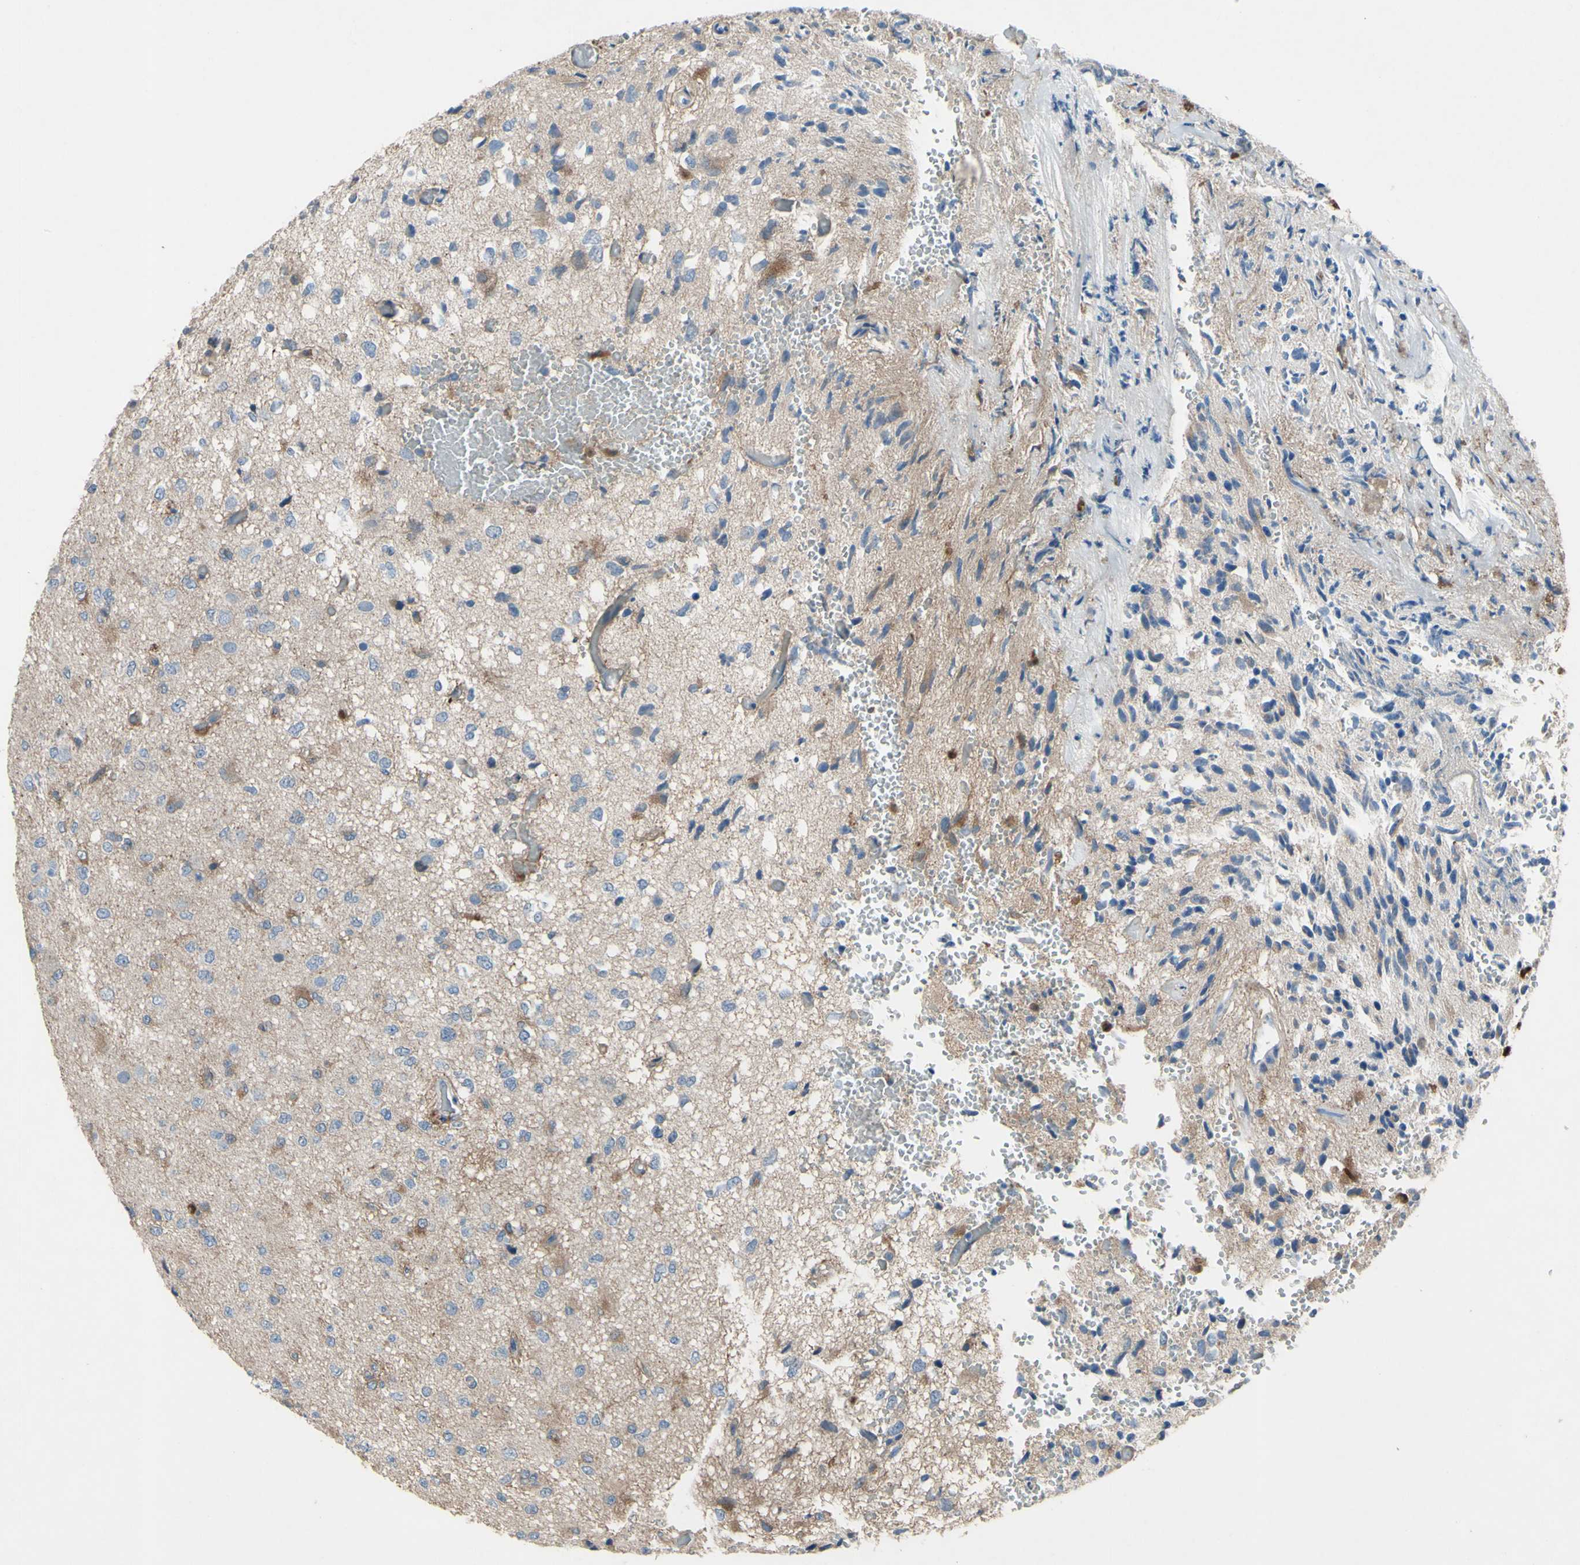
{"staining": {"intensity": "weak", "quantity": ">75%", "location": "cytoplasmic/membranous"}, "tissue": "glioma", "cell_type": "Tumor cells", "image_type": "cancer", "snomed": [{"axis": "morphology", "description": "Glioma, malignant, High grade"}, {"axis": "topography", "description": "pancreas cauda"}], "caption": "Glioma stained with a brown dye shows weak cytoplasmic/membranous positive positivity in about >75% of tumor cells.", "gene": "GRAMD2B", "patient": {"sex": "male", "age": 60}}